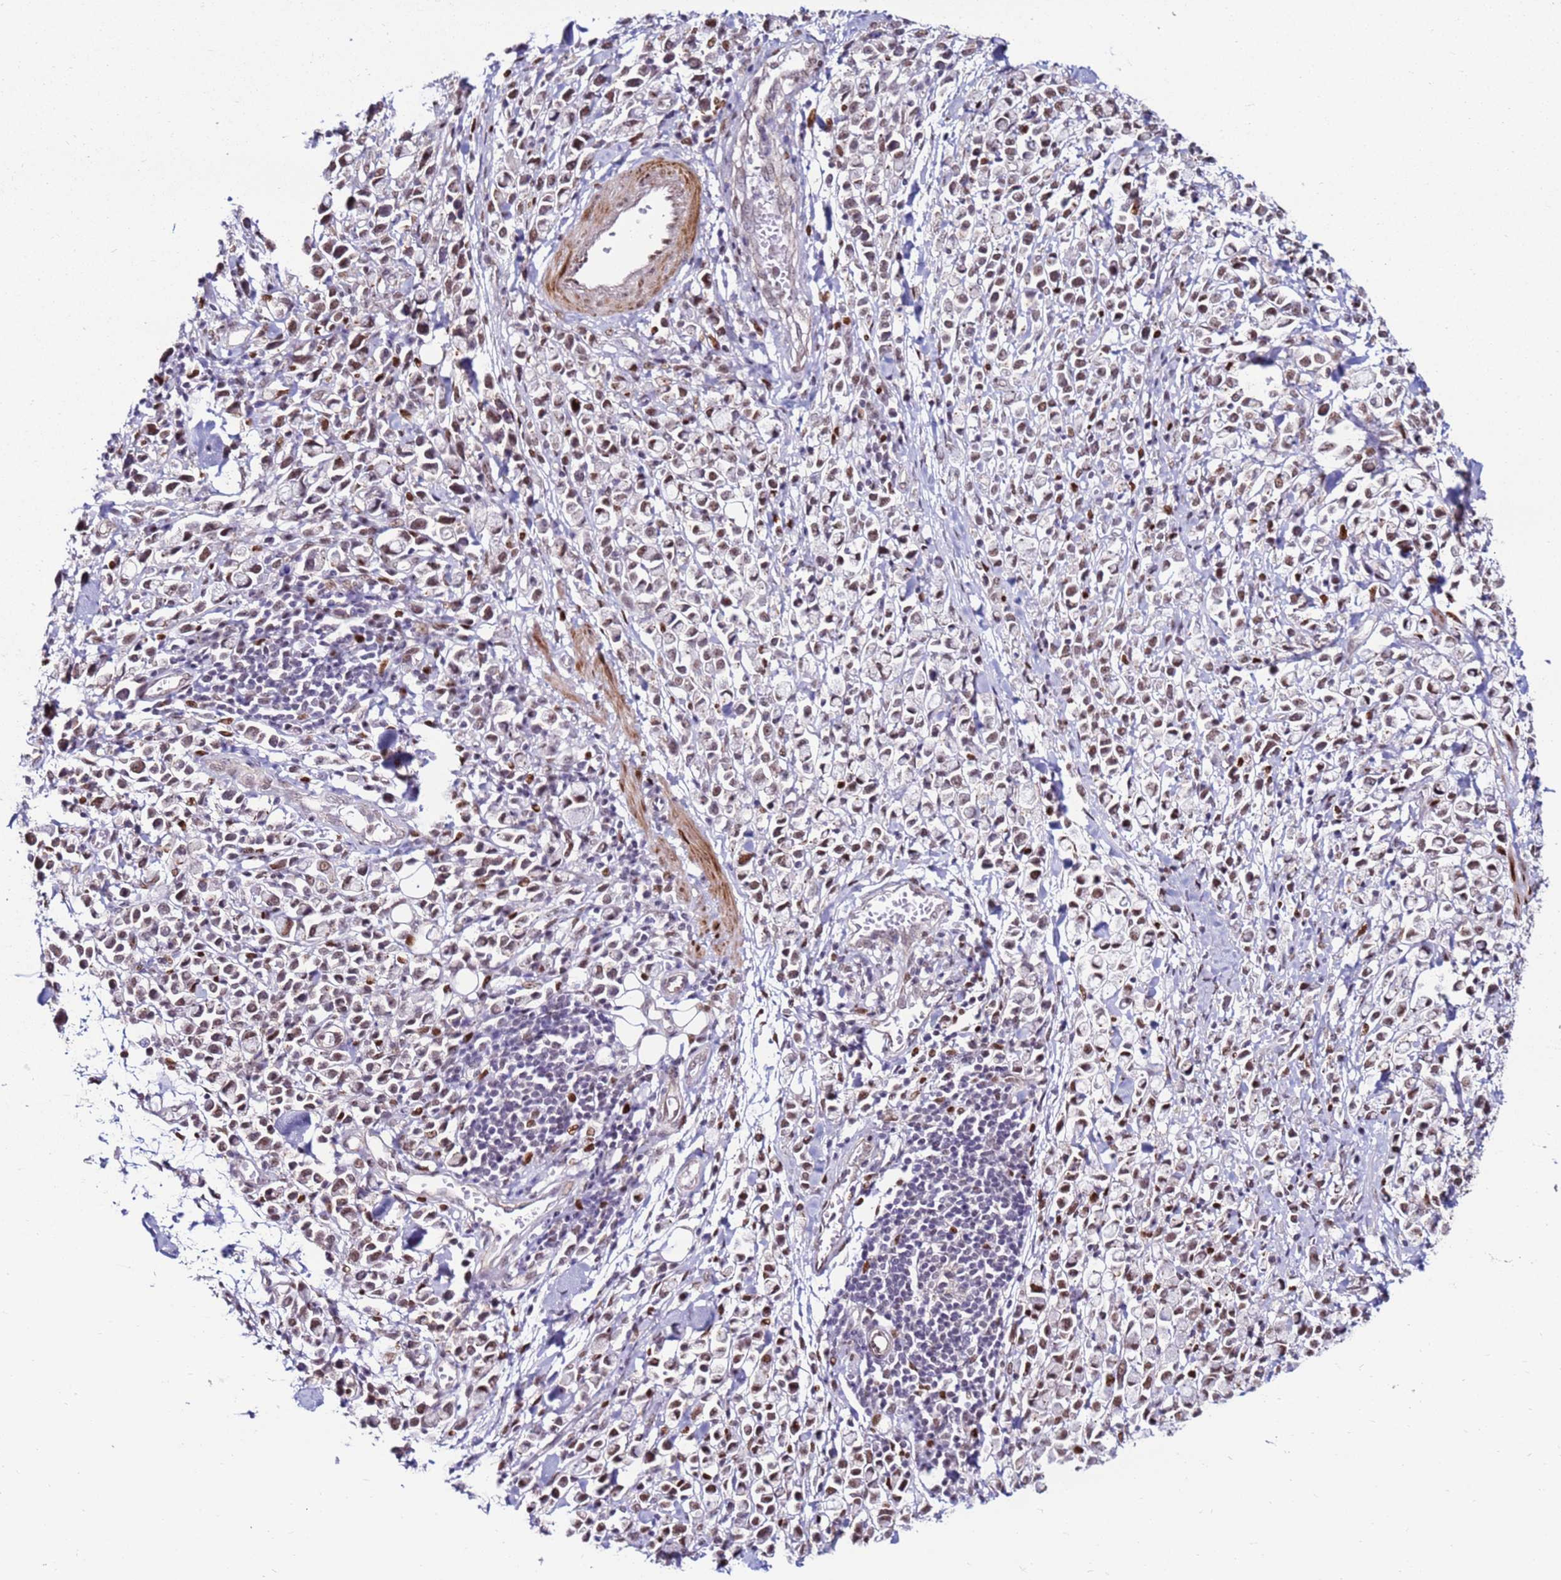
{"staining": {"intensity": "weak", "quantity": ">75%", "location": "nuclear"}, "tissue": "stomach cancer", "cell_type": "Tumor cells", "image_type": "cancer", "snomed": [{"axis": "morphology", "description": "Adenocarcinoma, NOS"}, {"axis": "topography", "description": "Stomach"}], "caption": "A brown stain highlights weak nuclear positivity of a protein in human stomach cancer tumor cells.", "gene": "KPNA4", "patient": {"sex": "female", "age": 81}}